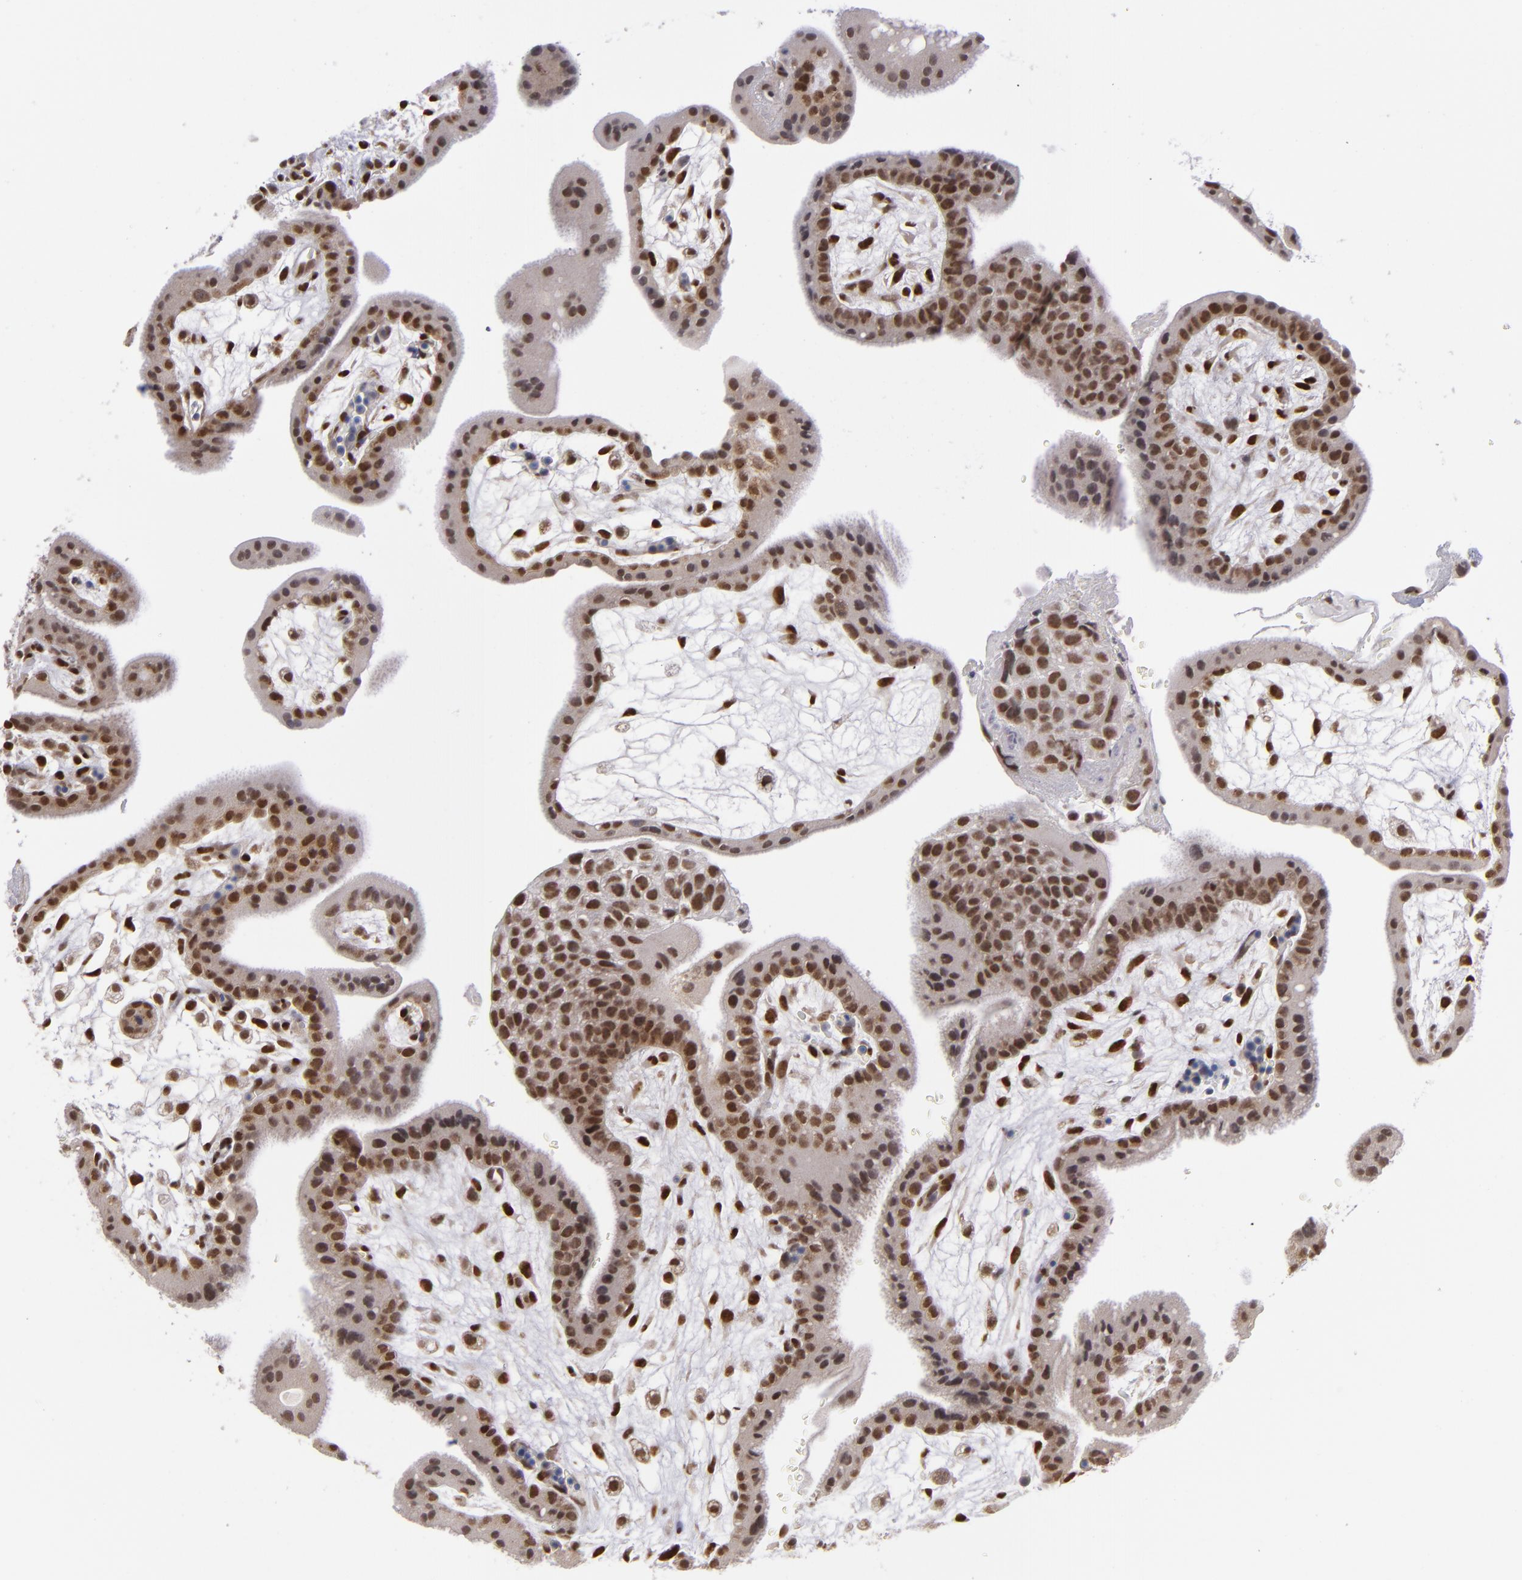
{"staining": {"intensity": "moderate", "quantity": ">75%", "location": "nuclear"}, "tissue": "placenta", "cell_type": "Decidual cells", "image_type": "normal", "snomed": [{"axis": "morphology", "description": "Normal tissue, NOS"}, {"axis": "topography", "description": "Placenta"}], "caption": "The image reveals staining of unremarkable placenta, revealing moderate nuclear protein expression (brown color) within decidual cells. (Brightfield microscopy of DAB IHC at high magnification).", "gene": "MLLT3", "patient": {"sex": "female", "age": 35}}